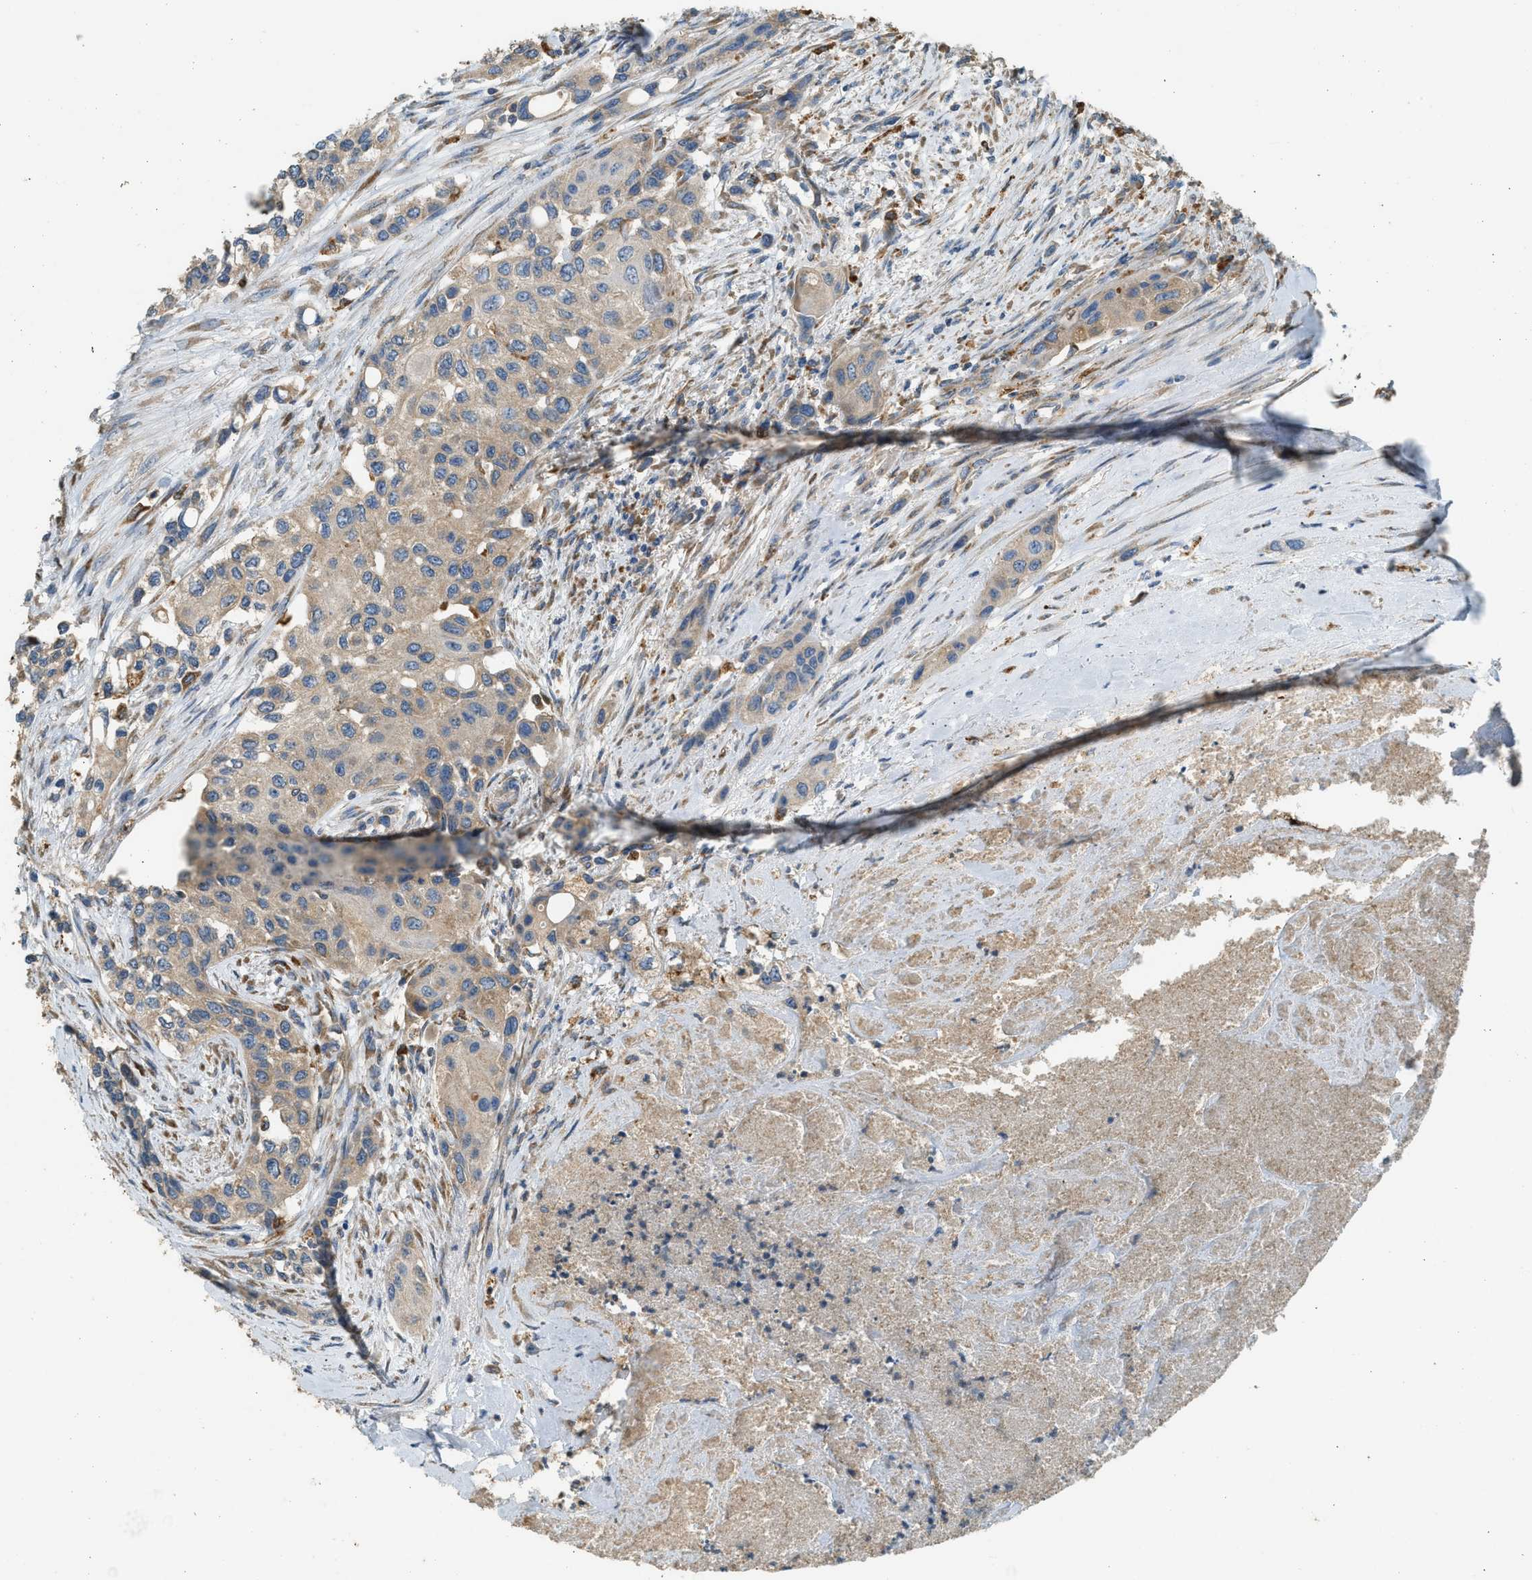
{"staining": {"intensity": "weak", "quantity": ">75%", "location": "cytoplasmic/membranous"}, "tissue": "urothelial cancer", "cell_type": "Tumor cells", "image_type": "cancer", "snomed": [{"axis": "morphology", "description": "Urothelial carcinoma, High grade"}, {"axis": "topography", "description": "Urinary bladder"}], "caption": "Human urothelial cancer stained for a protein (brown) reveals weak cytoplasmic/membranous positive expression in approximately >75% of tumor cells.", "gene": "CTSB", "patient": {"sex": "female", "age": 56}}